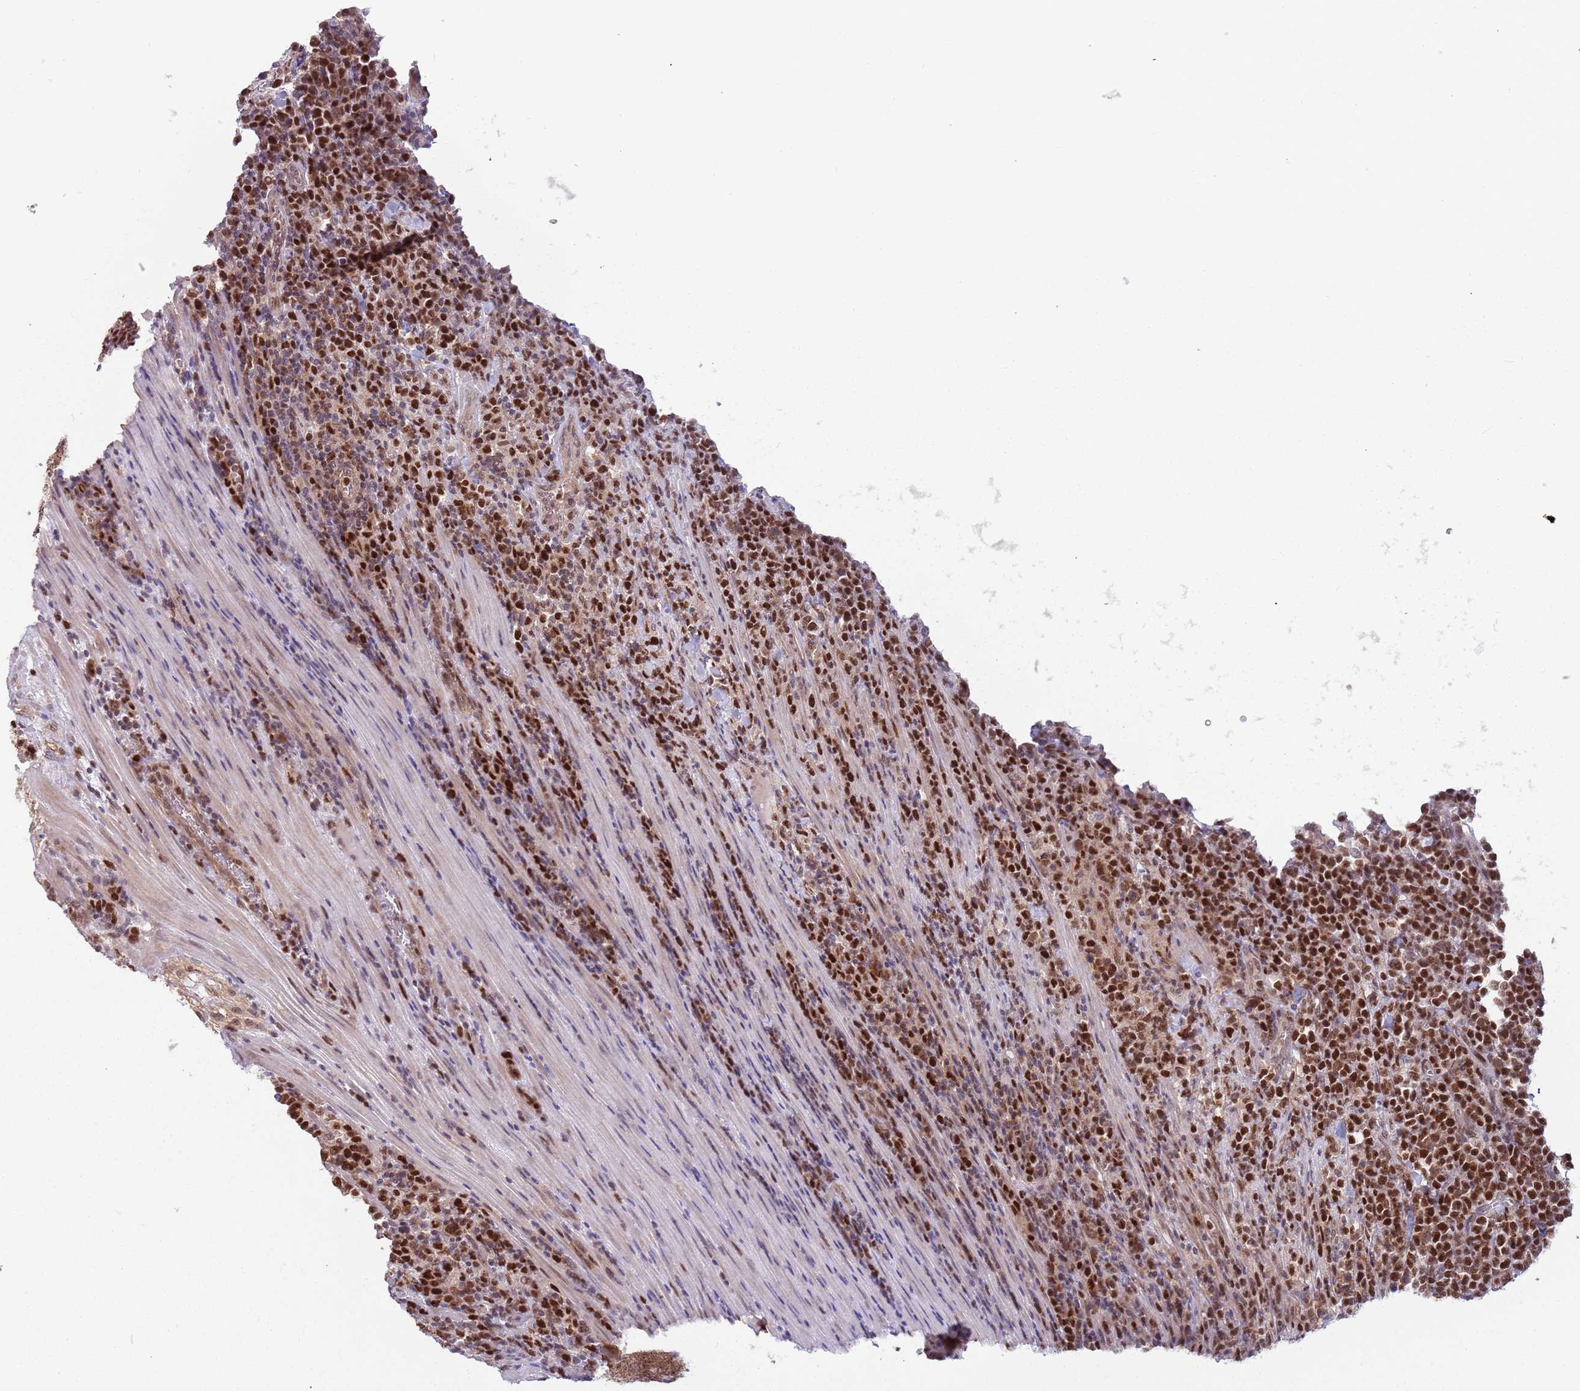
{"staining": {"intensity": "strong", "quantity": ">75%", "location": "cytoplasmic/membranous,nuclear"}, "tissue": "lymphoma", "cell_type": "Tumor cells", "image_type": "cancer", "snomed": [{"axis": "morphology", "description": "Malignant lymphoma, non-Hodgkin's type, High grade"}, {"axis": "topography", "description": "Small intestine"}], "caption": "Protein expression analysis of human malignant lymphoma, non-Hodgkin's type (high-grade) reveals strong cytoplasmic/membranous and nuclear positivity in about >75% of tumor cells.", "gene": "RMND5B", "patient": {"sex": "male", "age": 8}}